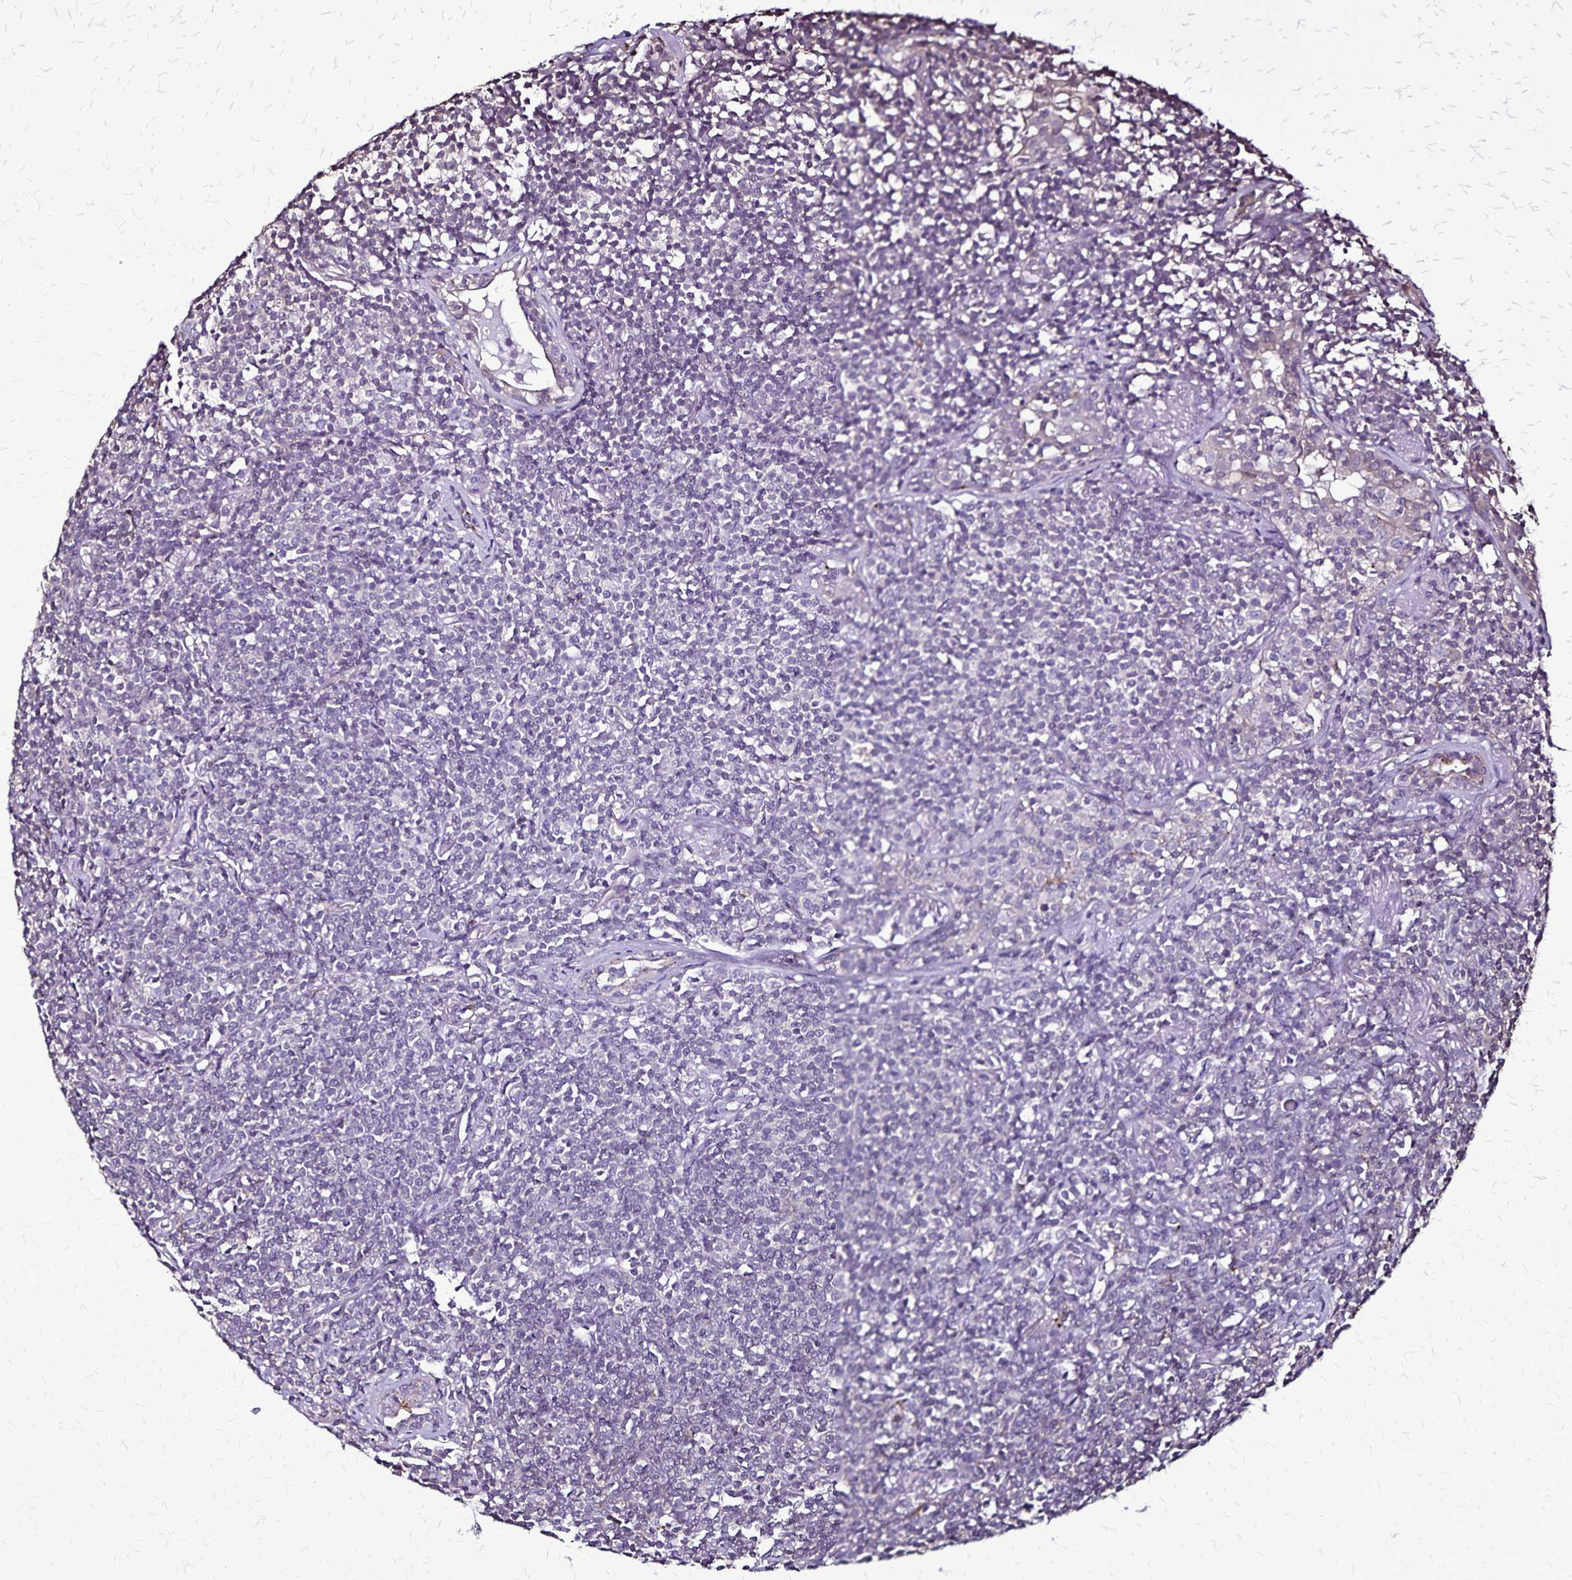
{"staining": {"intensity": "negative", "quantity": "none", "location": "none"}, "tissue": "lymphoma", "cell_type": "Tumor cells", "image_type": "cancer", "snomed": [{"axis": "morphology", "description": "Malignant lymphoma, non-Hodgkin's type, Low grade"}, {"axis": "topography", "description": "Lung"}], "caption": "This is a micrograph of IHC staining of lymphoma, which shows no positivity in tumor cells. (Brightfield microscopy of DAB immunohistochemistry (IHC) at high magnification).", "gene": "CHMP1B", "patient": {"sex": "female", "age": 71}}